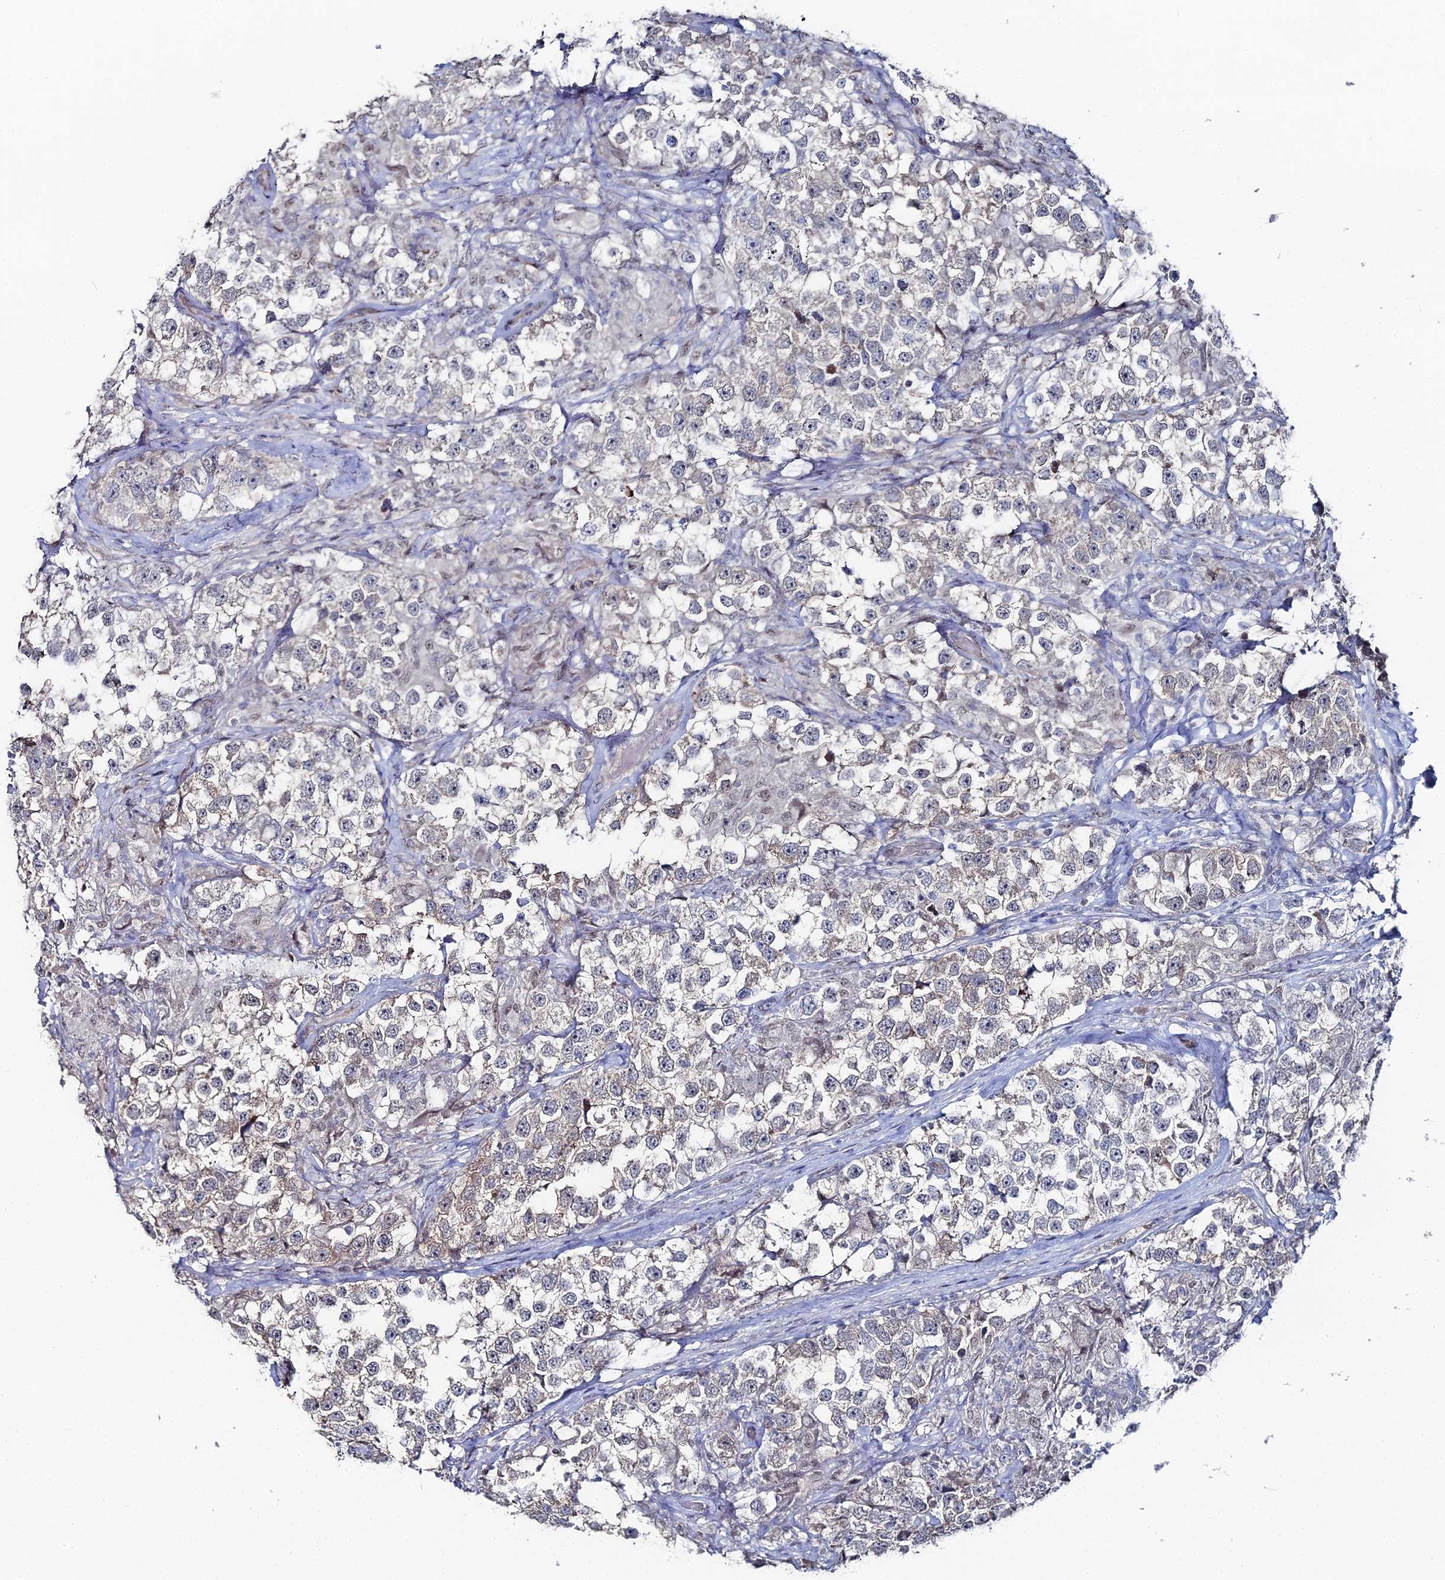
{"staining": {"intensity": "negative", "quantity": "none", "location": "none"}, "tissue": "testis cancer", "cell_type": "Tumor cells", "image_type": "cancer", "snomed": [{"axis": "morphology", "description": "Seminoma, NOS"}, {"axis": "topography", "description": "Testis"}], "caption": "The micrograph reveals no staining of tumor cells in seminoma (testis).", "gene": "THAP4", "patient": {"sex": "male", "age": 46}}